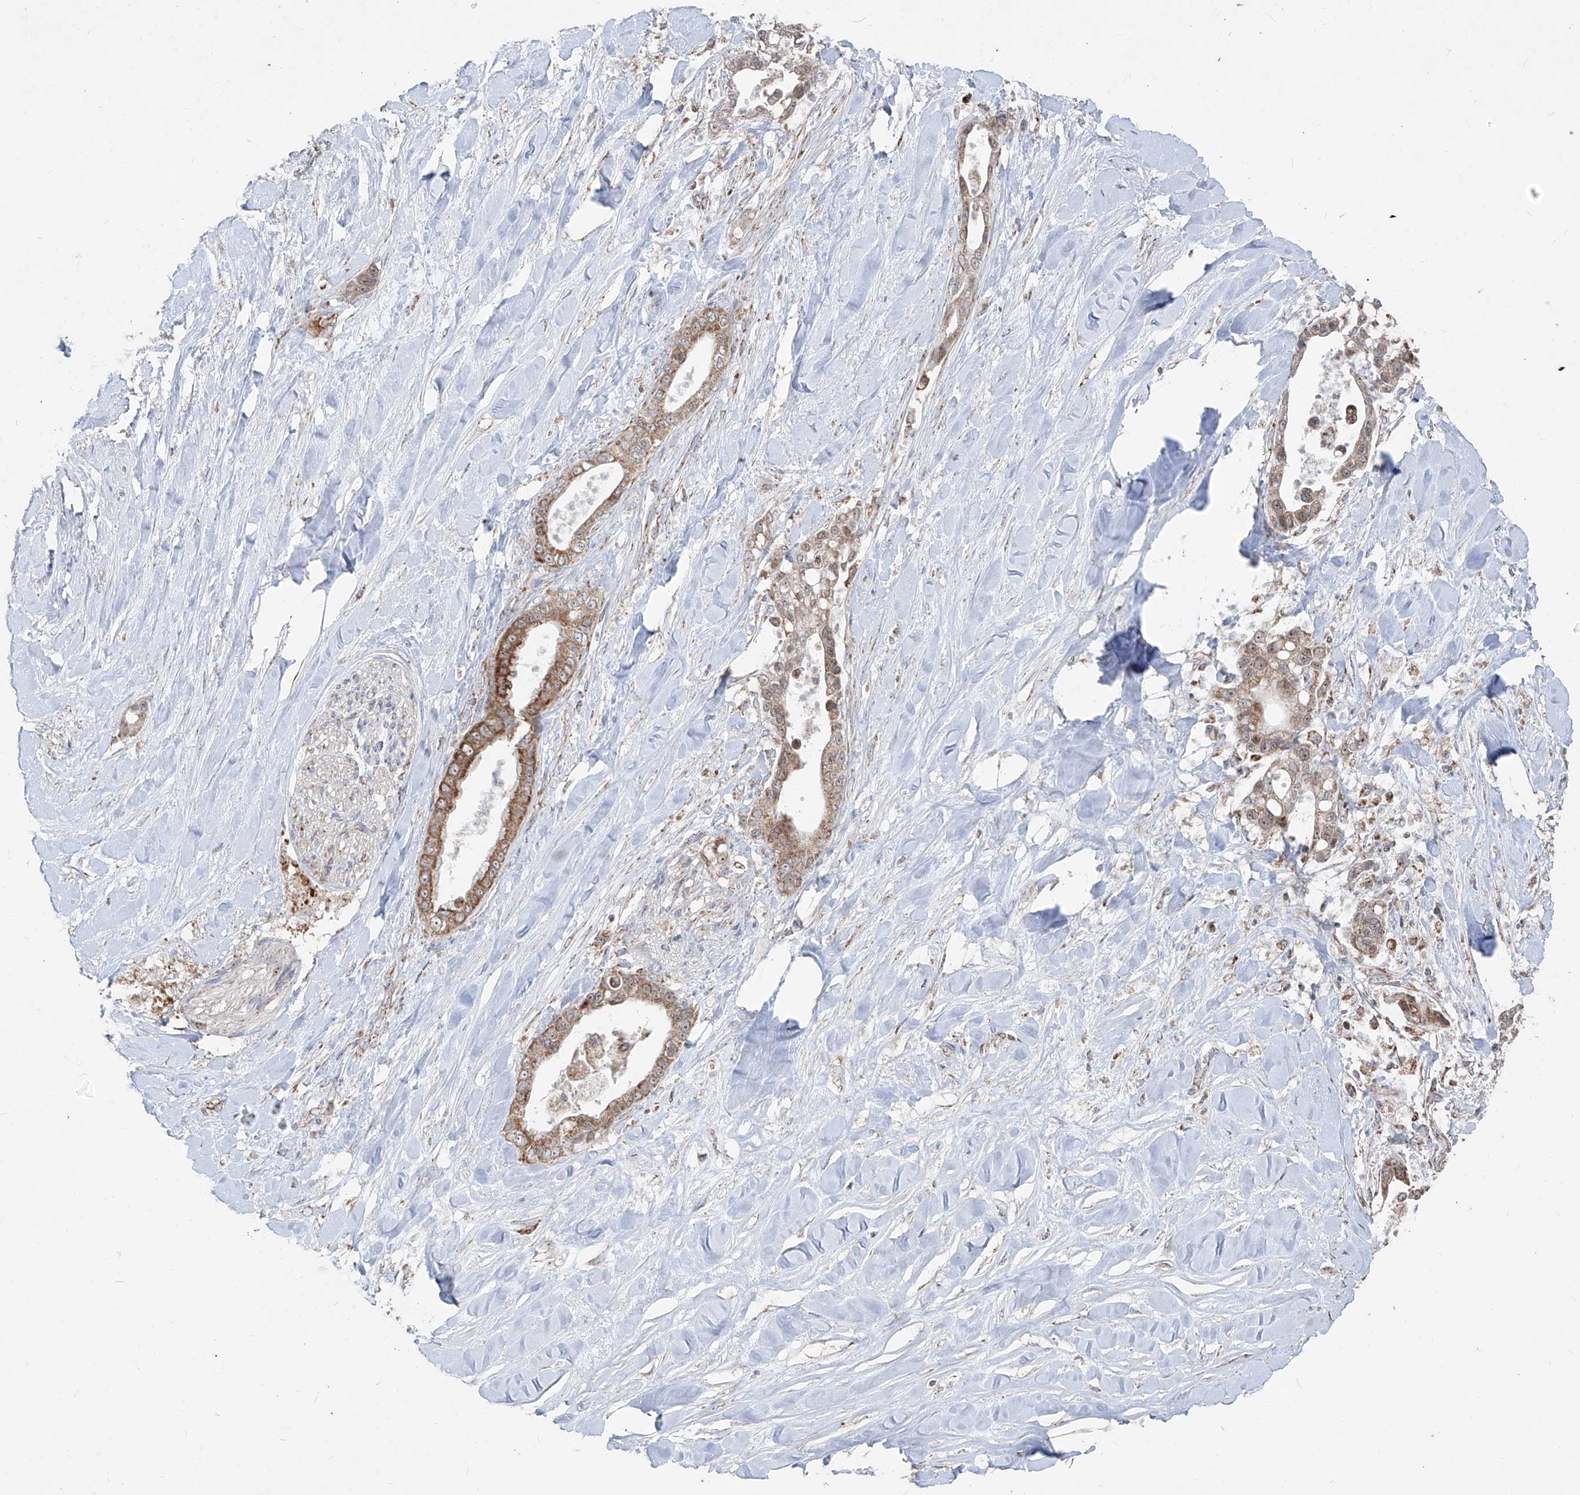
{"staining": {"intensity": "moderate", "quantity": ">75%", "location": "cytoplasmic/membranous"}, "tissue": "liver cancer", "cell_type": "Tumor cells", "image_type": "cancer", "snomed": [{"axis": "morphology", "description": "Cholangiocarcinoma"}, {"axis": "topography", "description": "Liver"}], "caption": "Immunohistochemistry (IHC) histopathology image of neoplastic tissue: human liver cancer (cholangiocarcinoma) stained using immunohistochemistry demonstrates medium levels of moderate protein expression localized specifically in the cytoplasmic/membranous of tumor cells, appearing as a cytoplasmic/membranous brown color.", "gene": "NDUFB3", "patient": {"sex": "female", "age": 54}}